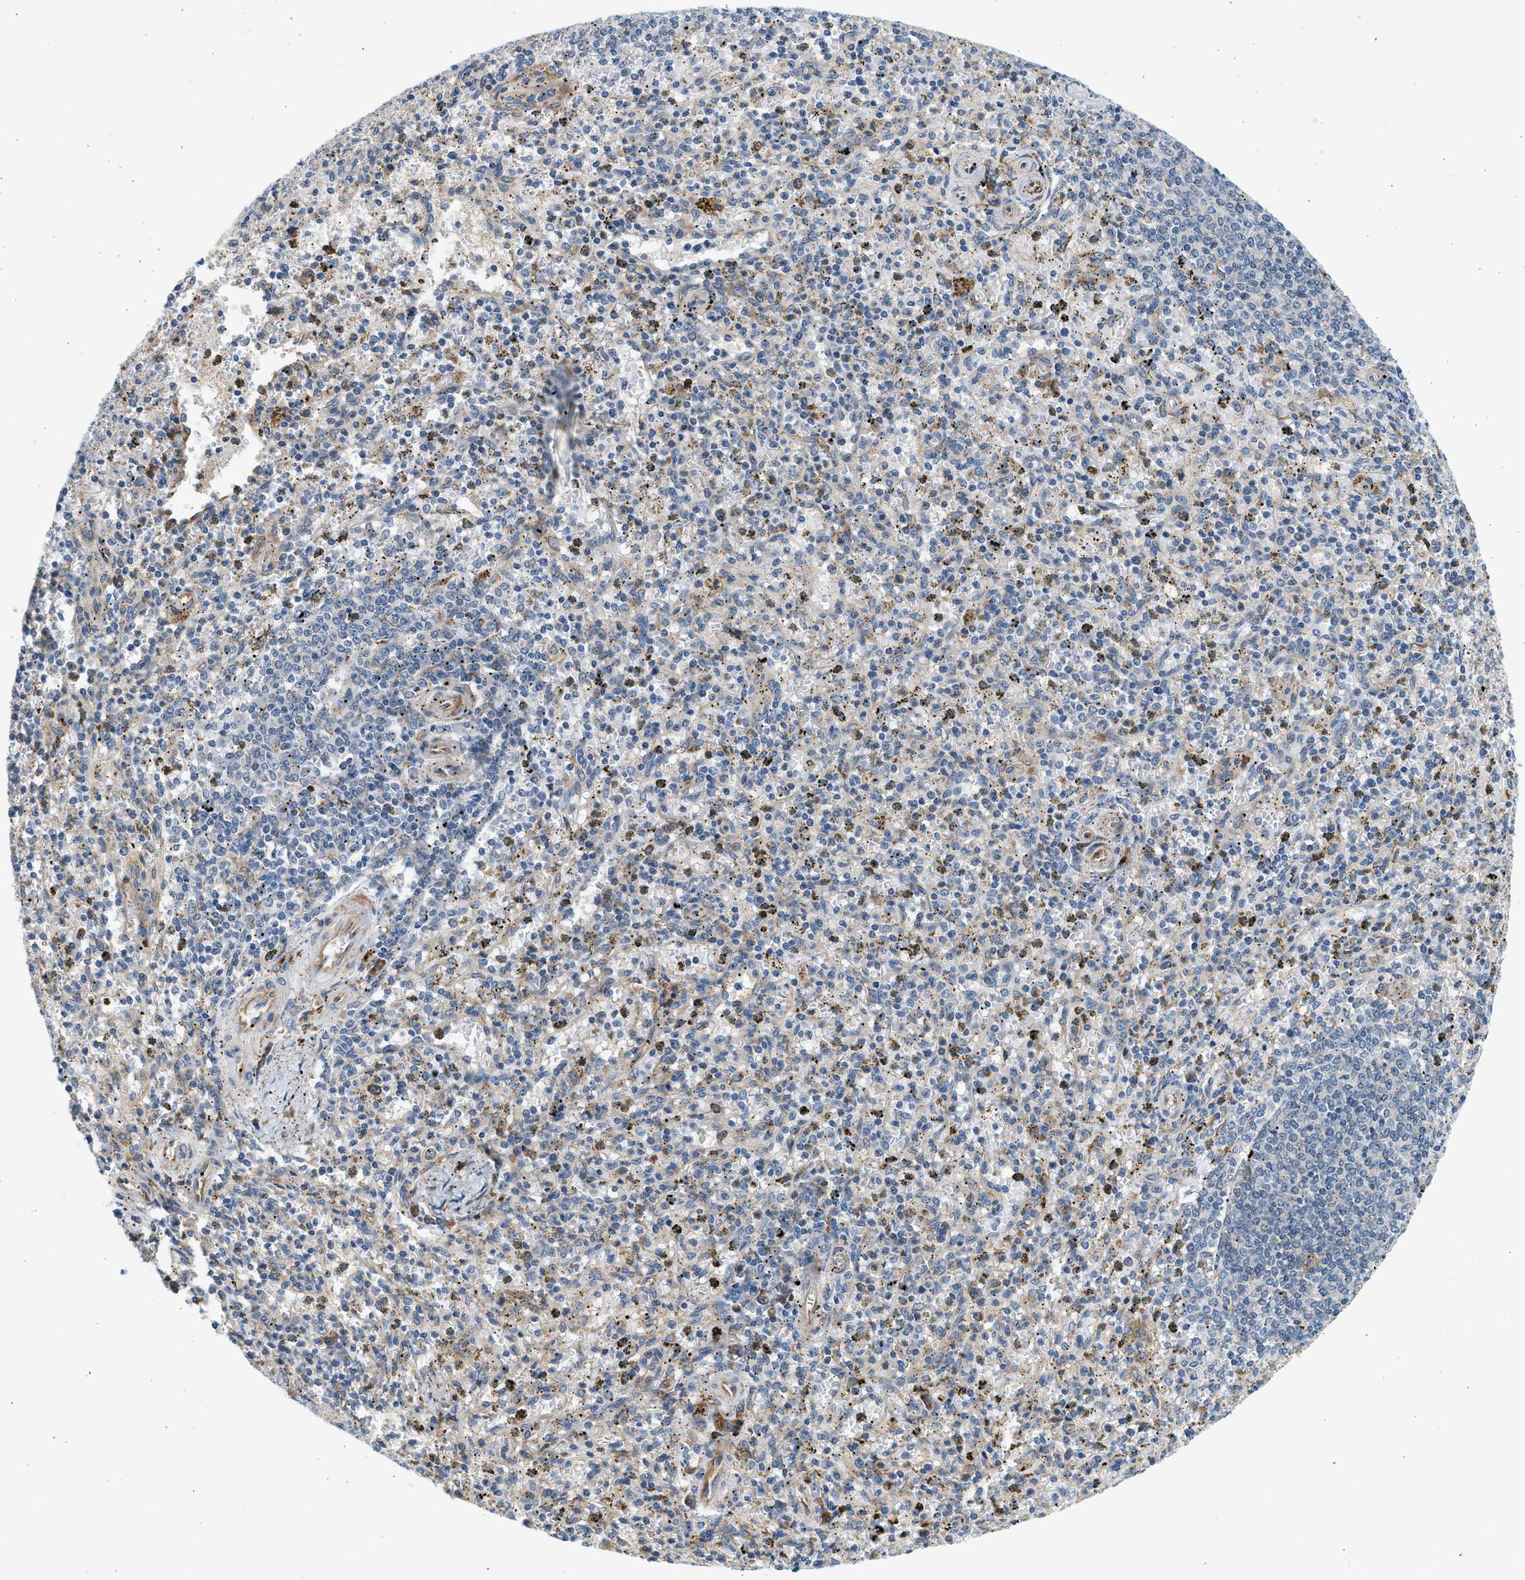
{"staining": {"intensity": "negative", "quantity": "none", "location": "none"}, "tissue": "spleen", "cell_type": "Cells in red pulp", "image_type": "normal", "snomed": [{"axis": "morphology", "description": "Normal tissue, NOS"}, {"axis": "topography", "description": "Spleen"}], "caption": "This micrograph is of normal spleen stained with immunohistochemistry to label a protein in brown with the nuclei are counter-stained blue. There is no expression in cells in red pulp.", "gene": "CNTN6", "patient": {"sex": "male", "age": 72}}